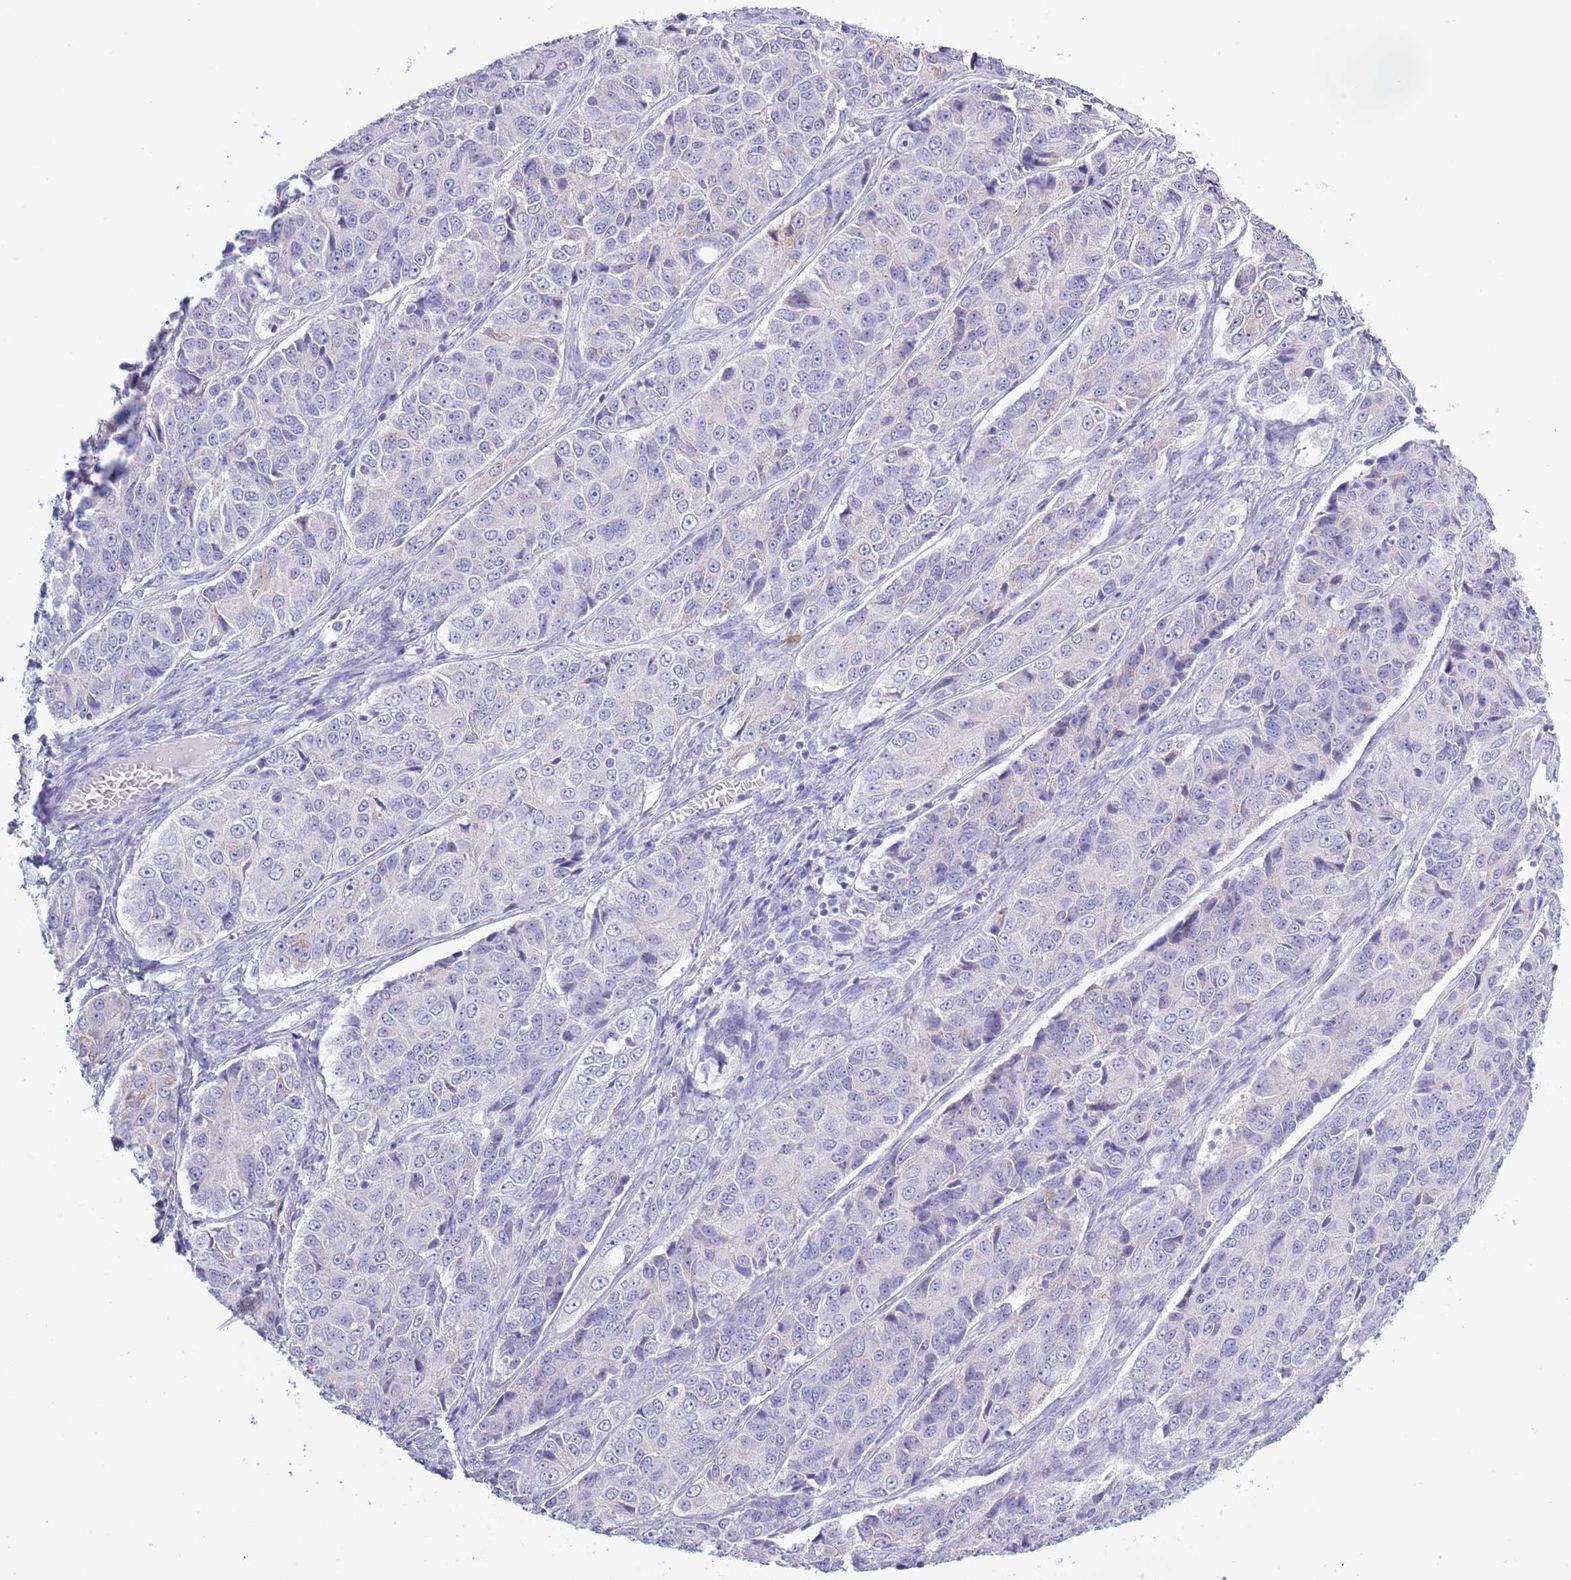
{"staining": {"intensity": "negative", "quantity": "none", "location": "none"}, "tissue": "ovarian cancer", "cell_type": "Tumor cells", "image_type": "cancer", "snomed": [{"axis": "morphology", "description": "Carcinoma, endometroid"}, {"axis": "topography", "description": "Ovary"}], "caption": "Immunohistochemistry (IHC) of human ovarian cancer exhibits no expression in tumor cells.", "gene": "MOCOS", "patient": {"sex": "female", "age": 51}}